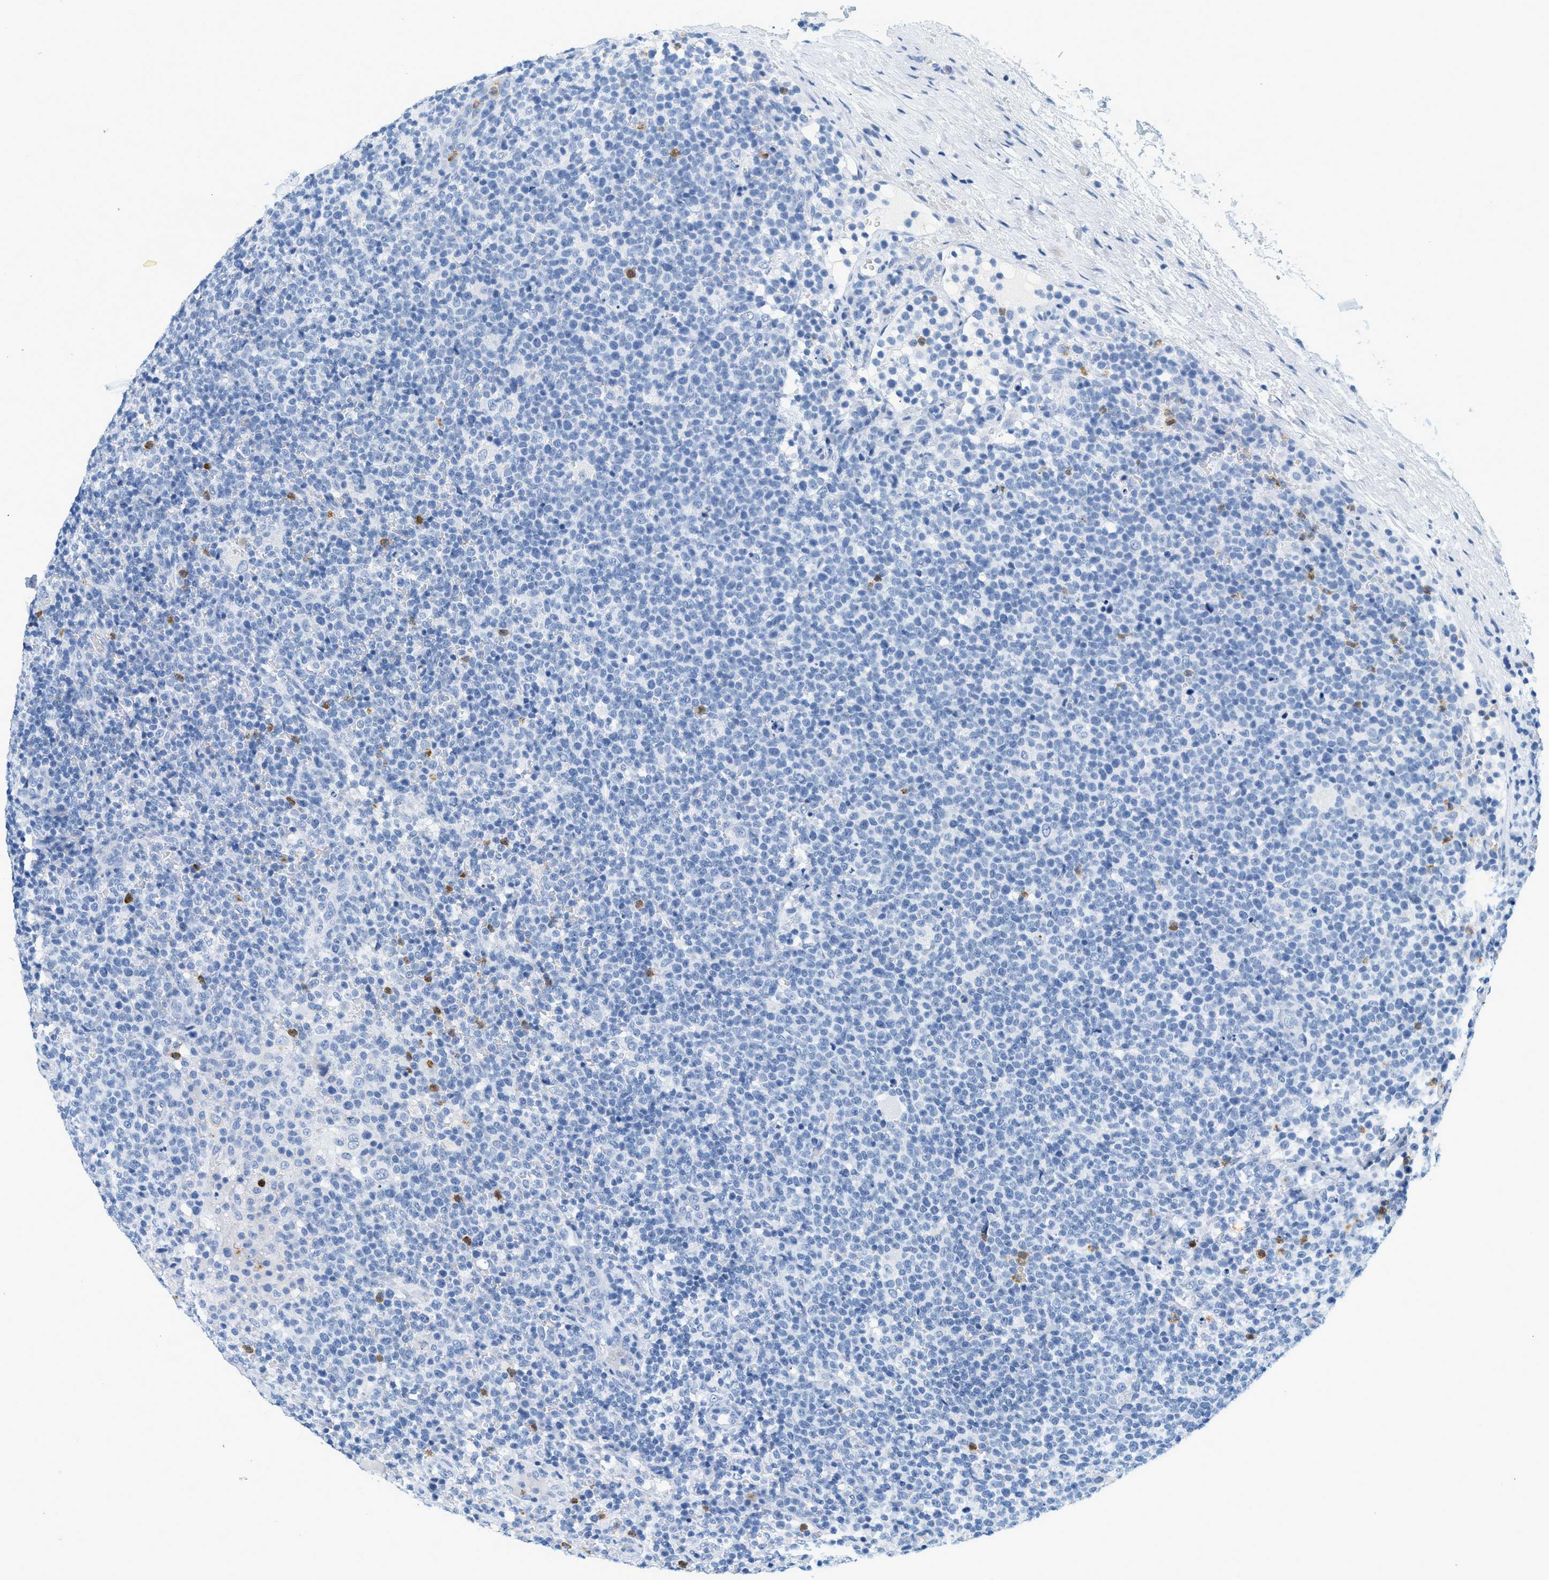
{"staining": {"intensity": "negative", "quantity": "none", "location": "none"}, "tissue": "lymphoma", "cell_type": "Tumor cells", "image_type": "cancer", "snomed": [{"axis": "morphology", "description": "Malignant lymphoma, non-Hodgkin's type, High grade"}, {"axis": "topography", "description": "Lymph node"}], "caption": "This is an immunohistochemistry photomicrograph of human lymphoma. There is no staining in tumor cells.", "gene": "LCN2", "patient": {"sex": "male", "age": 61}}